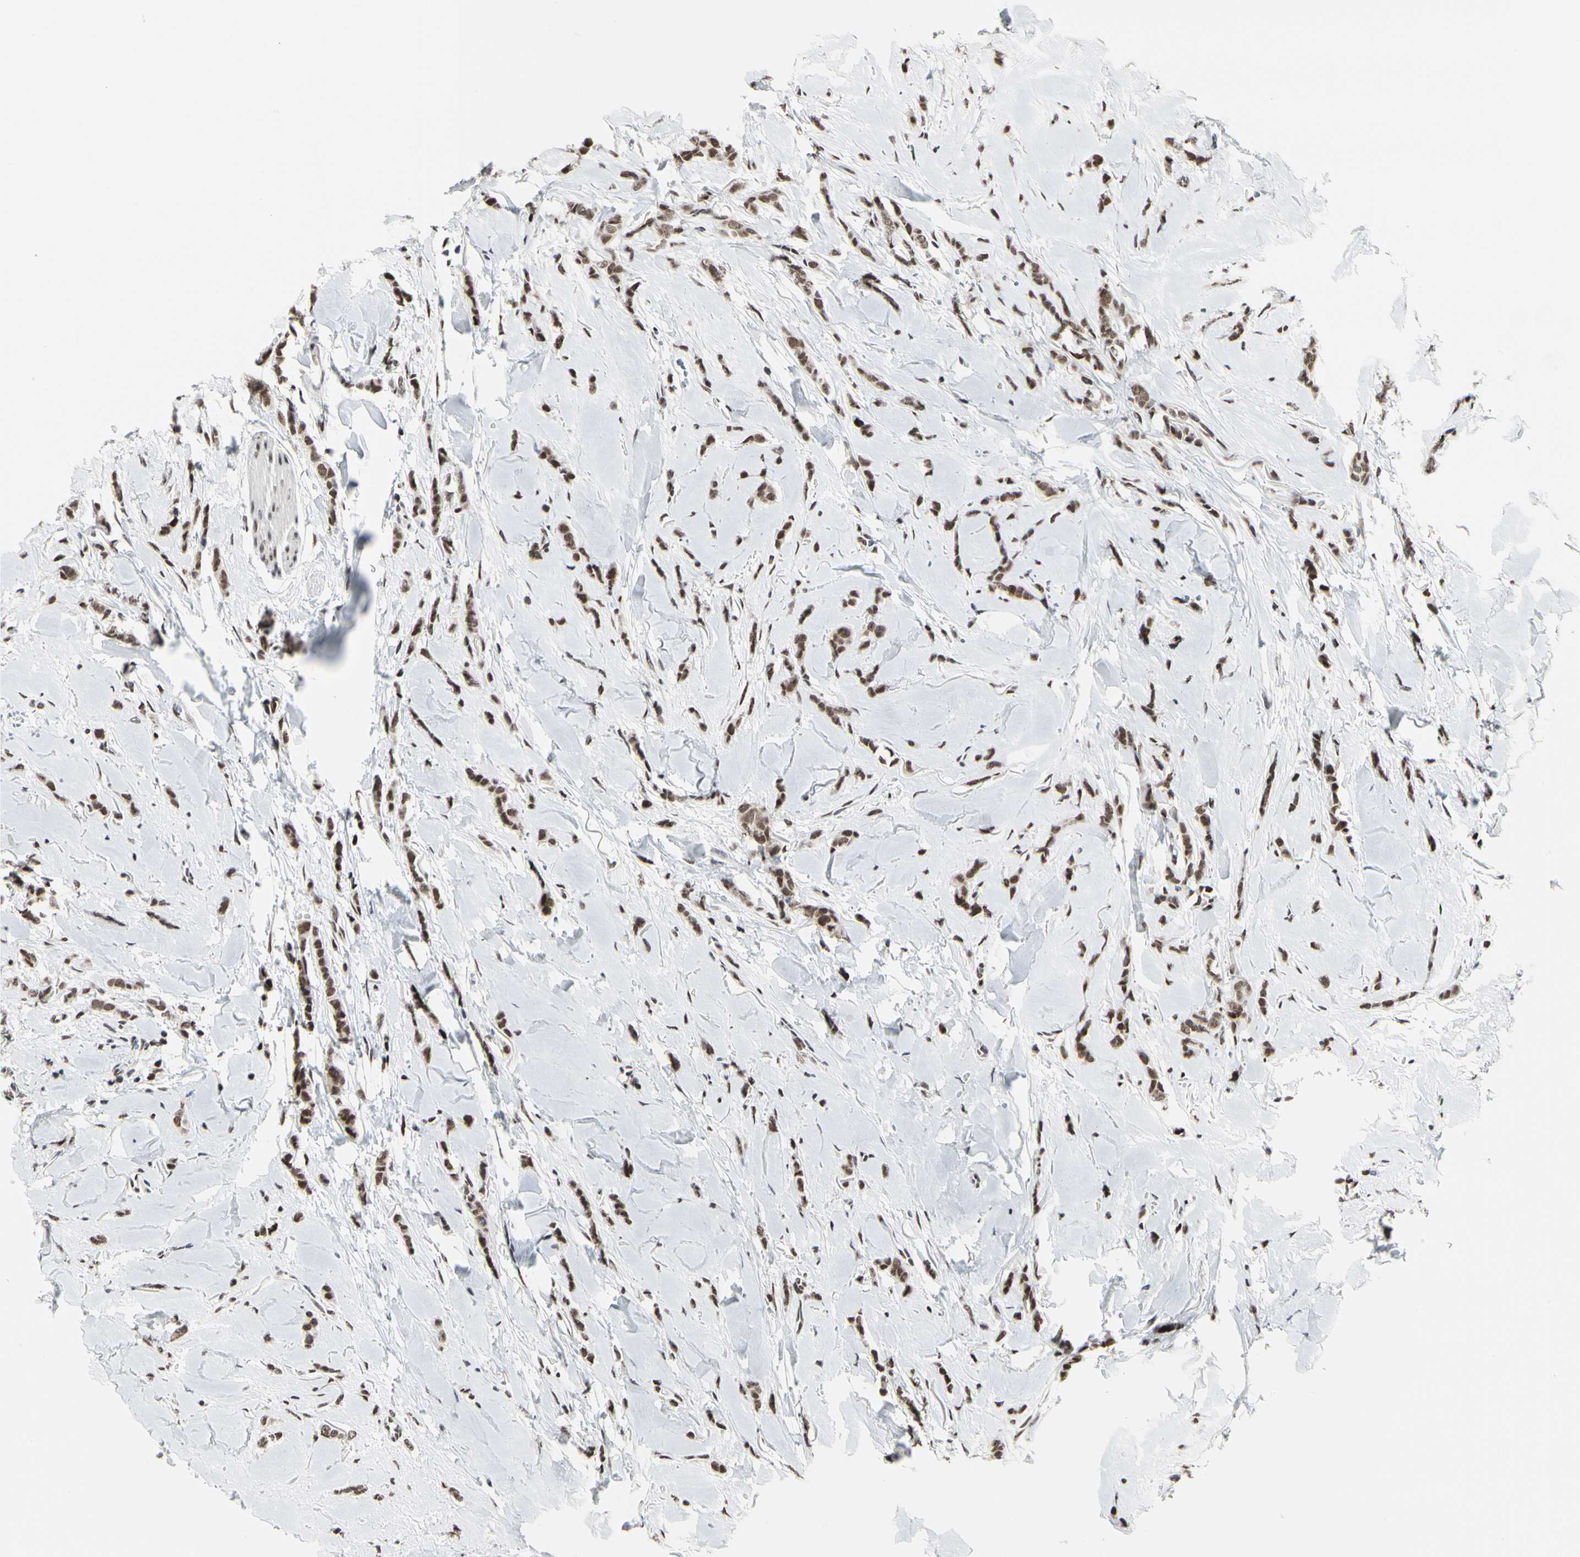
{"staining": {"intensity": "moderate", "quantity": ">75%", "location": "nuclear"}, "tissue": "breast cancer", "cell_type": "Tumor cells", "image_type": "cancer", "snomed": [{"axis": "morphology", "description": "Lobular carcinoma"}, {"axis": "topography", "description": "Skin"}, {"axis": "topography", "description": "Breast"}], "caption": "Protein staining displays moderate nuclear expression in approximately >75% of tumor cells in breast cancer.", "gene": "PRMT3", "patient": {"sex": "female", "age": 46}}